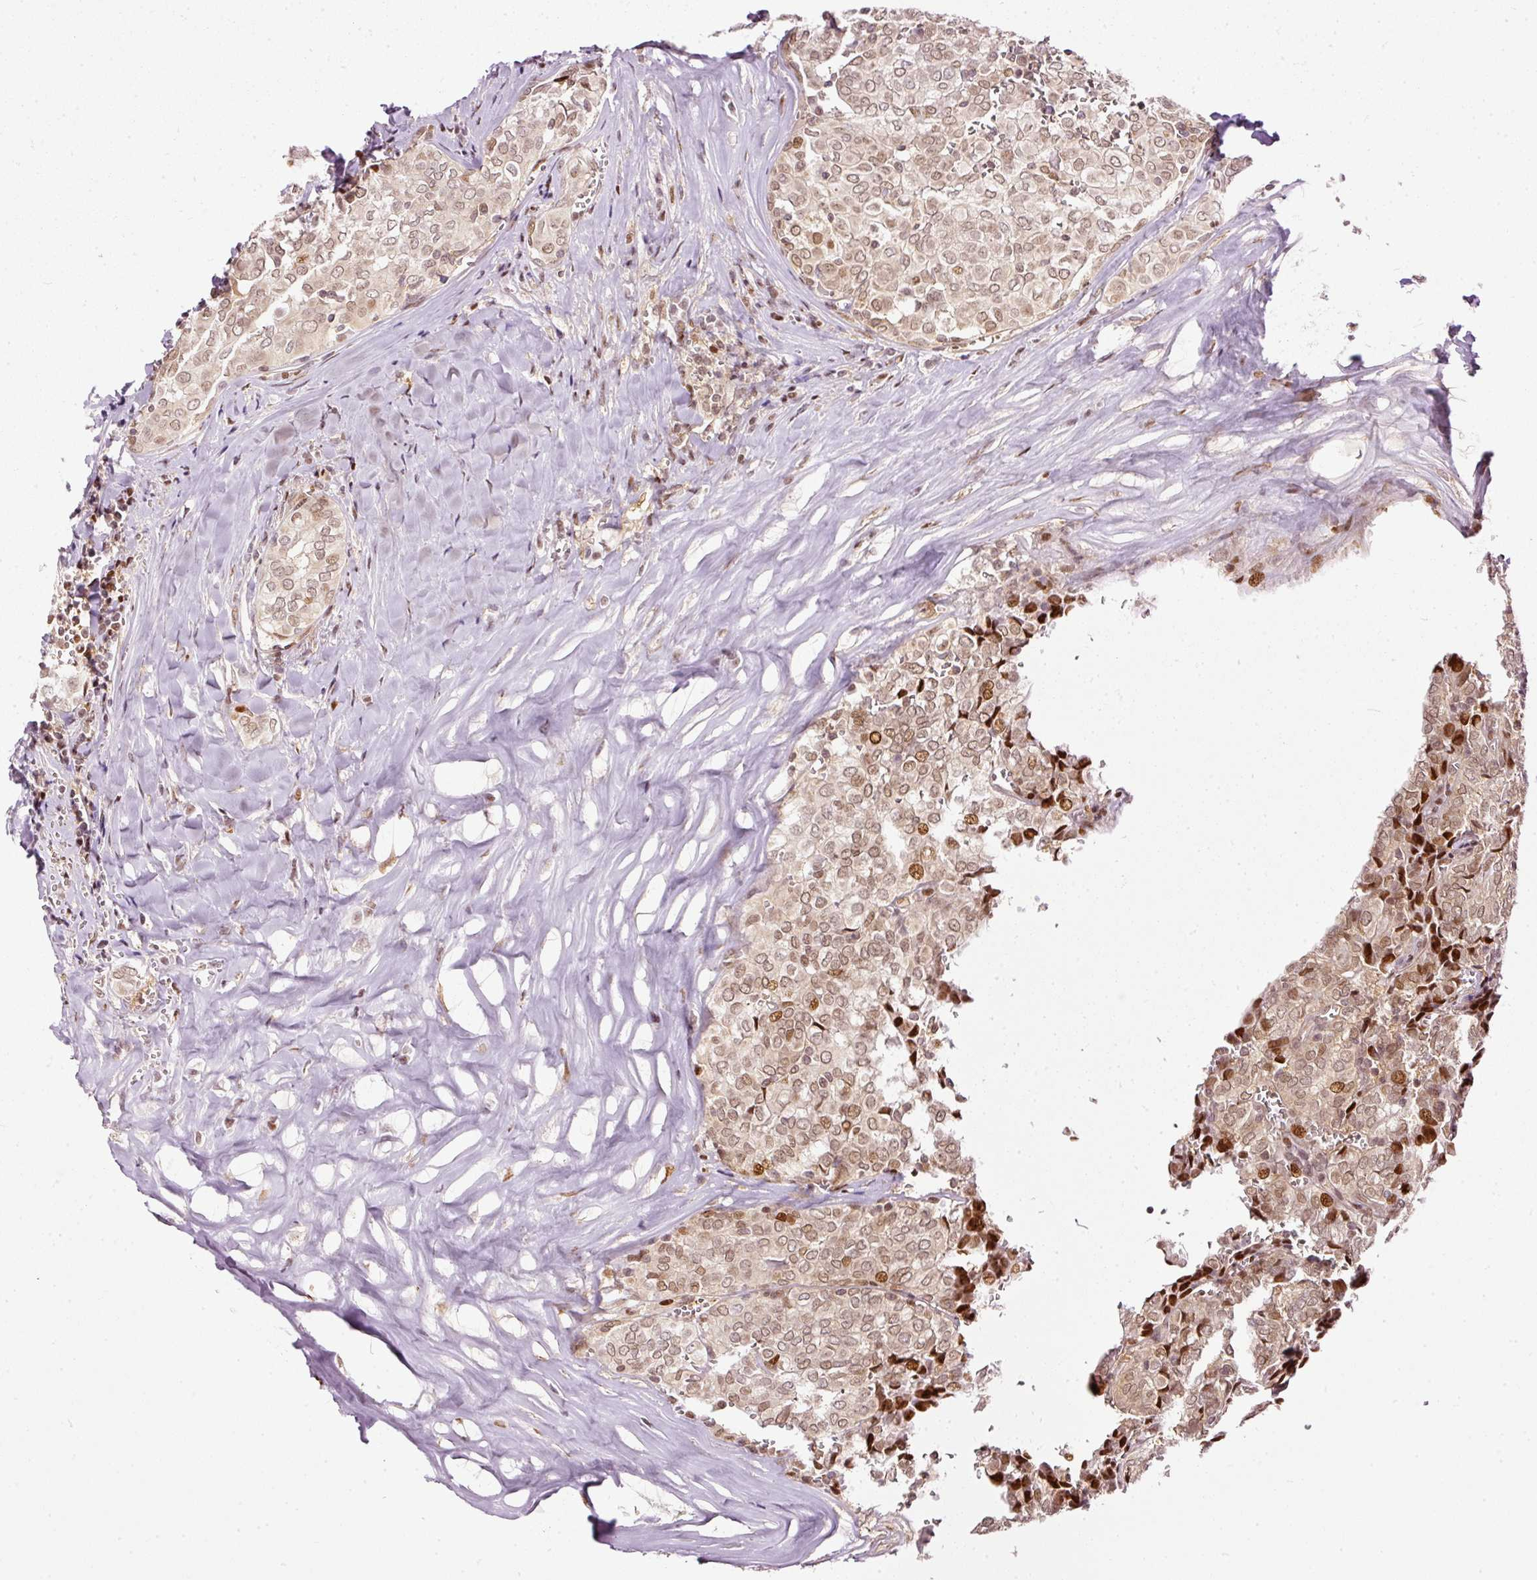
{"staining": {"intensity": "moderate", "quantity": ">75%", "location": "cytoplasmic/membranous,nuclear"}, "tissue": "thyroid cancer", "cell_type": "Tumor cells", "image_type": "cancer", "snomed": [{"axis": "morphology", "description": "Papillary adenocarcinoma, NOS"}, {"axis": "topography", "description": "Thyroid gland"}], "caption": "High-magnification brightfield microscopy of thyroid cancer (papillary adenocarcinoma) stained with DAB (3,3'-diaminobenzidine) (brown) and counterstained with hematoxylin (blue). tumor cells exhibit moderate cytoplasmic/membranous and nuclear positivity is appreciated in approximately>75% of cells.", "gene": "ZNF778", "patient": {"sex": "female", "age": 30}}